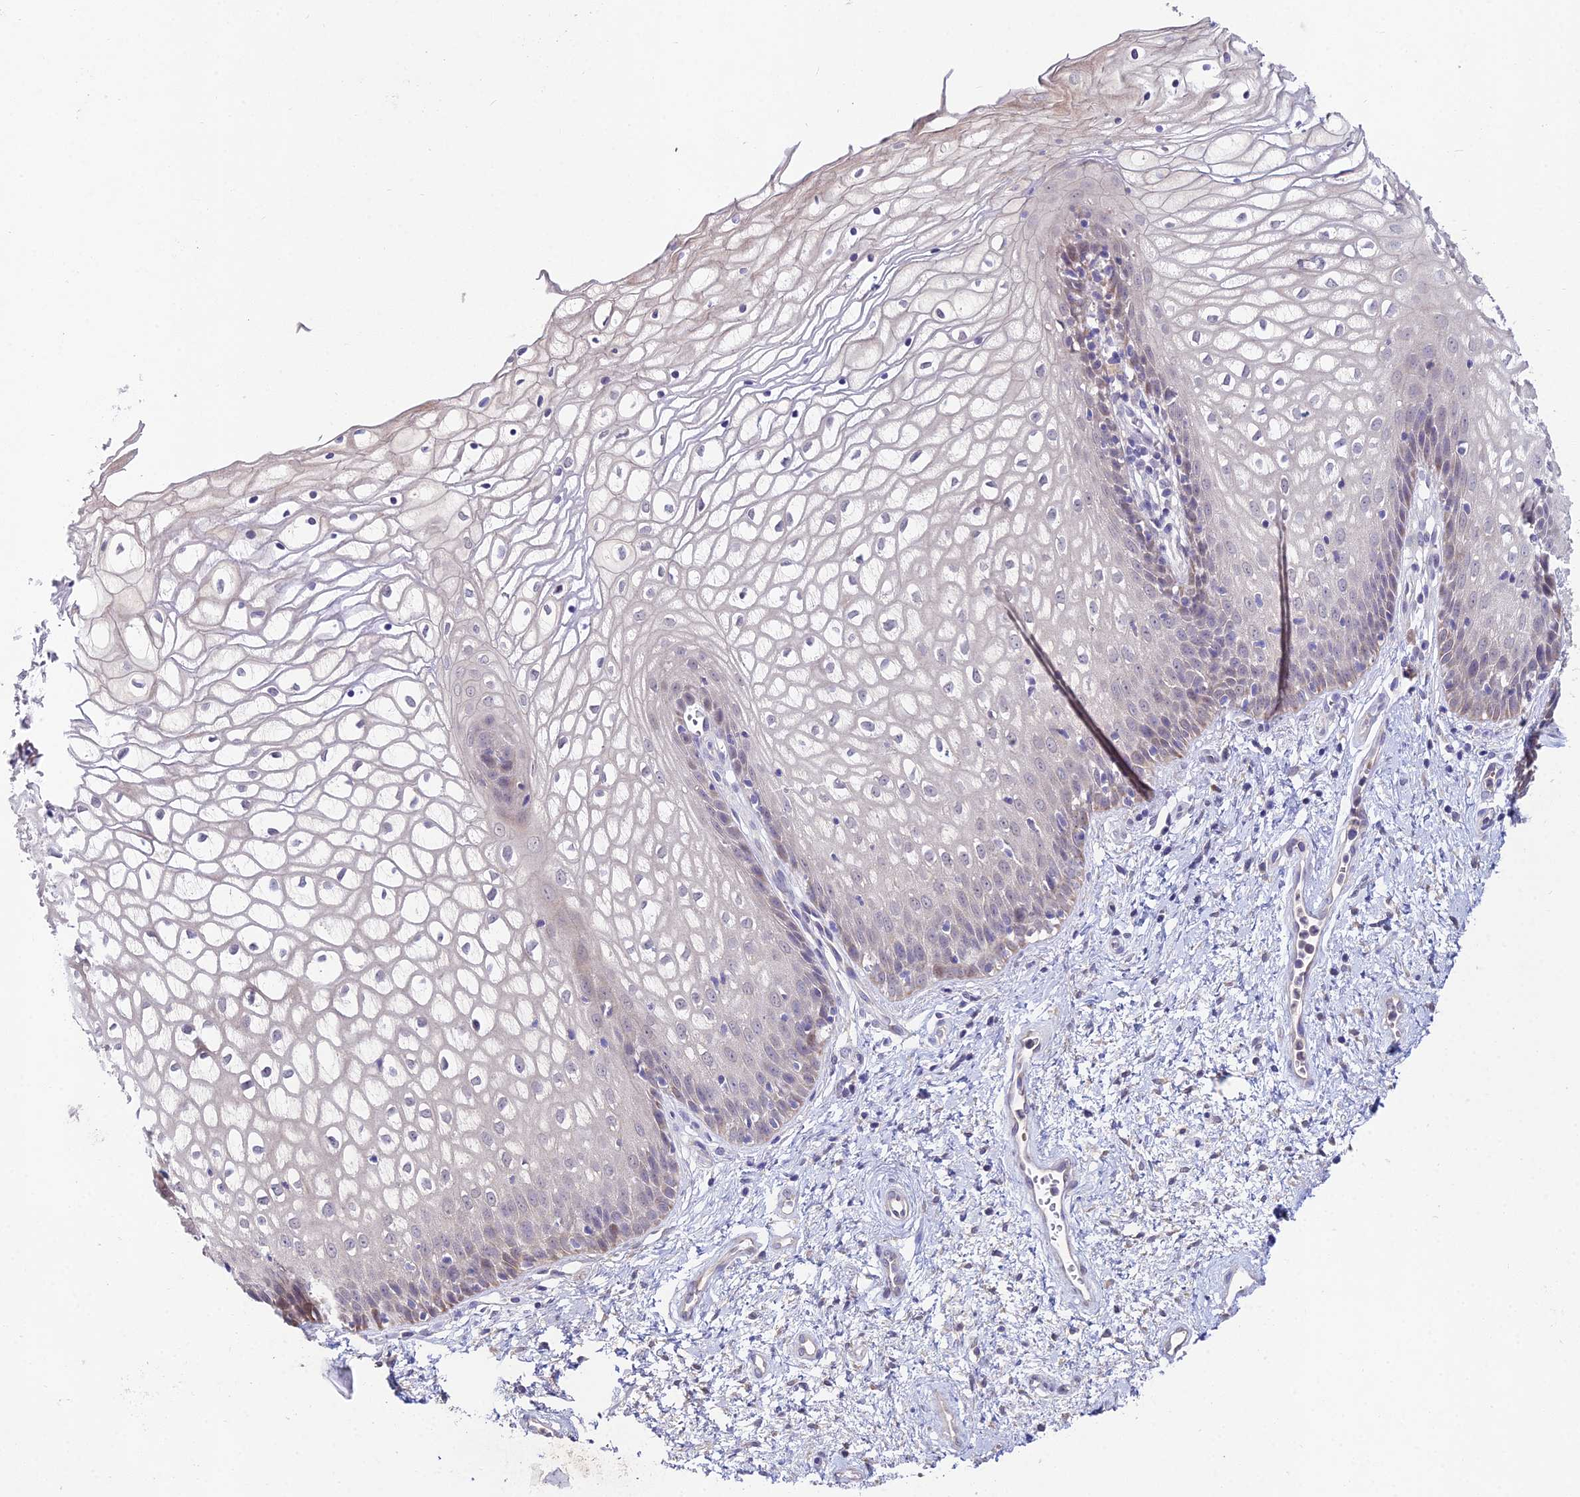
{"staining": {"intensity": "weak", "quantity": "<25%", "location": "cytoplasmic/membranous"}, "tissue": "vagina", "cell_type": "Squamous epithelial cells", "image_type": "normal", "snomed": [{"axis": "morphology", "description": "Normal tissue, NOS"}, {"axis": "topography", "description": "Vagina"}], "caption": "IHC histopathology image of benign vagina: vagina stained with DAB shows no significant protein positivity in squamous epithelial cells.", "gene": "WDR43", "patient": {"sex": "female", "age": 34}}